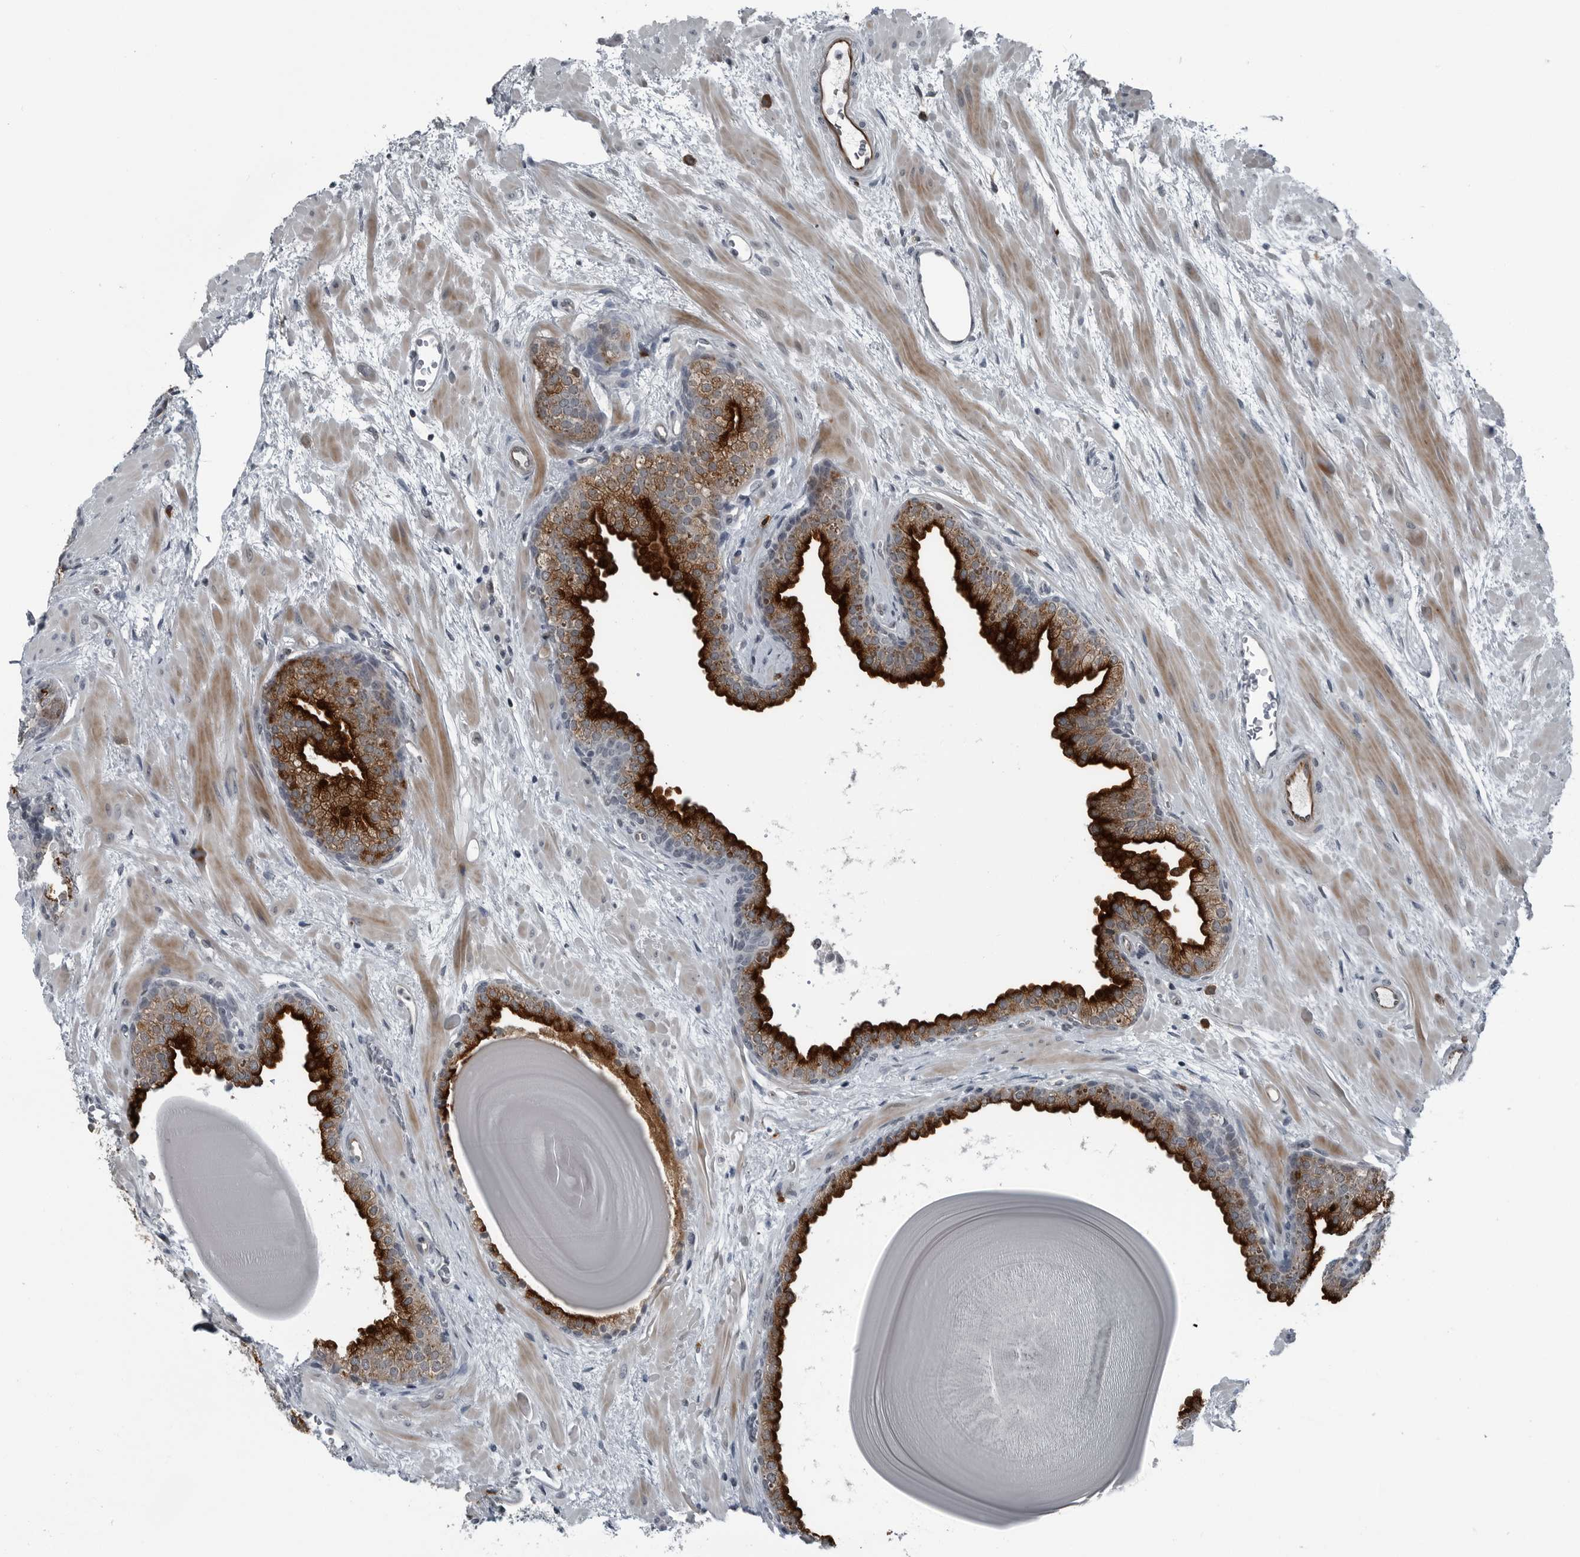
{"staining": {"intensity": "strong", "quantity": ">75%", "location": "cytoplasmic/membranous"}, "tissue": "prostate", "cell_type": "Glandular cells", "image_type": "normal", "snomed": [{"axis": "morphology", "description": "Normal tissue, NOS"}, {"axis": "topography", "description": "Prostate"}], "caption": "DAB (3,3'-diaminobenzidine) immunohistochemical staining of normal prostate reveals strong cytoplasmic/membranous protein positivity in about >75% of glandular cells. The protein of interest is shown in brown color, while the nuclei are stained blue.", "gene": "GAK", "patient": {"sex": "male", "age": 48}}